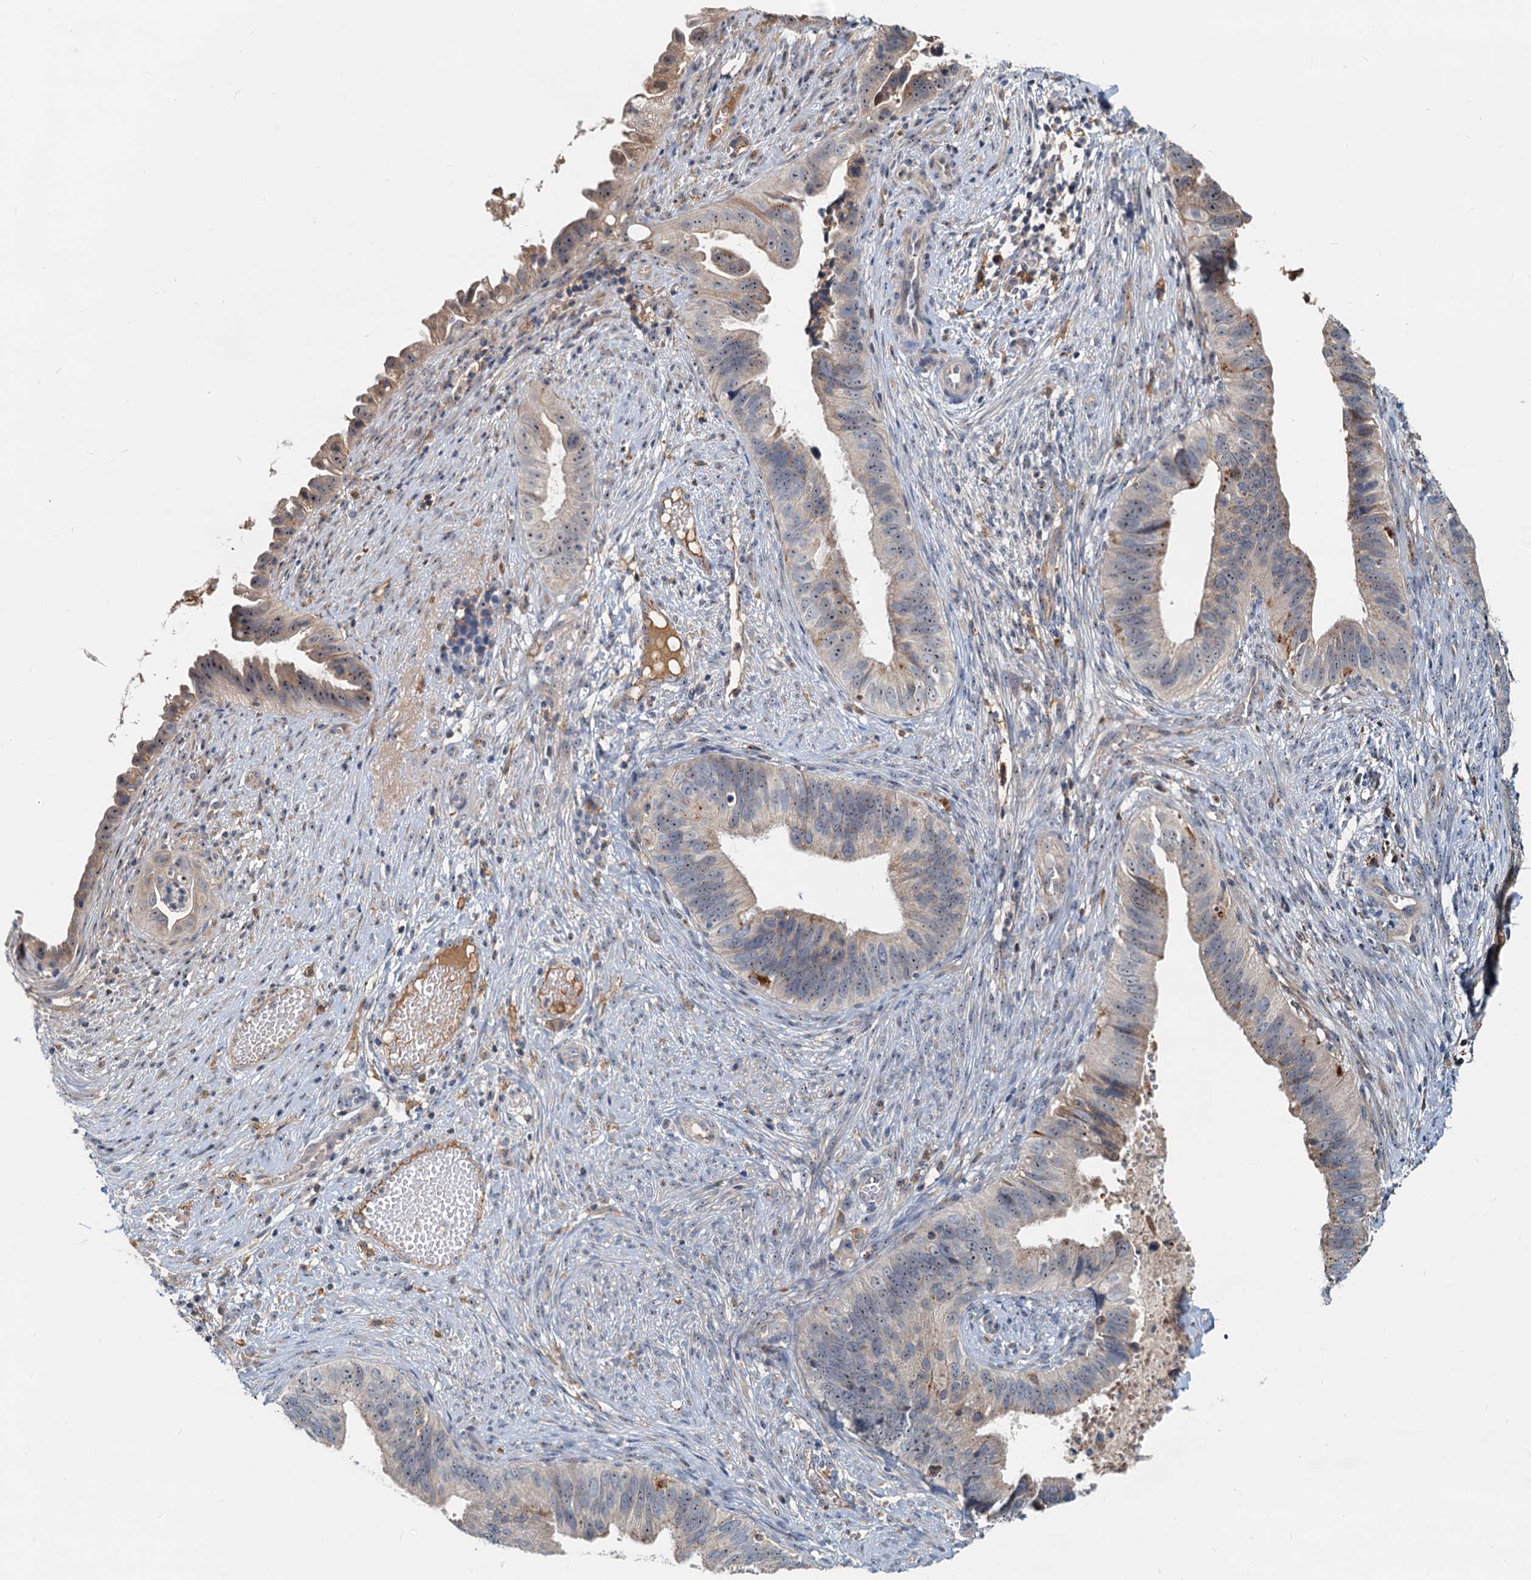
{"staining": {"intensity": "weak", "quantity": "25%-75%", "location": "cytoplasmic/membranous,nuclear"}, "tissue": "cervical cancer", "cell_type": "Tumor cells", "image_type": "cancer", "snomed": [{"axis": "morphology", "description": "Adenocarcinoma, NOS"}, {"axis": "topography", "description": "Cervix"}], "caption": "About 25%-75% of tumor cells in cervical adenocarcinoma display weak cytoplasmic/membranous and nuclear protein positivity as visualized by brown immunohistochemical staining.", "gene": "RGS7BP", "patient": {"sex": "female", "age": 42}}